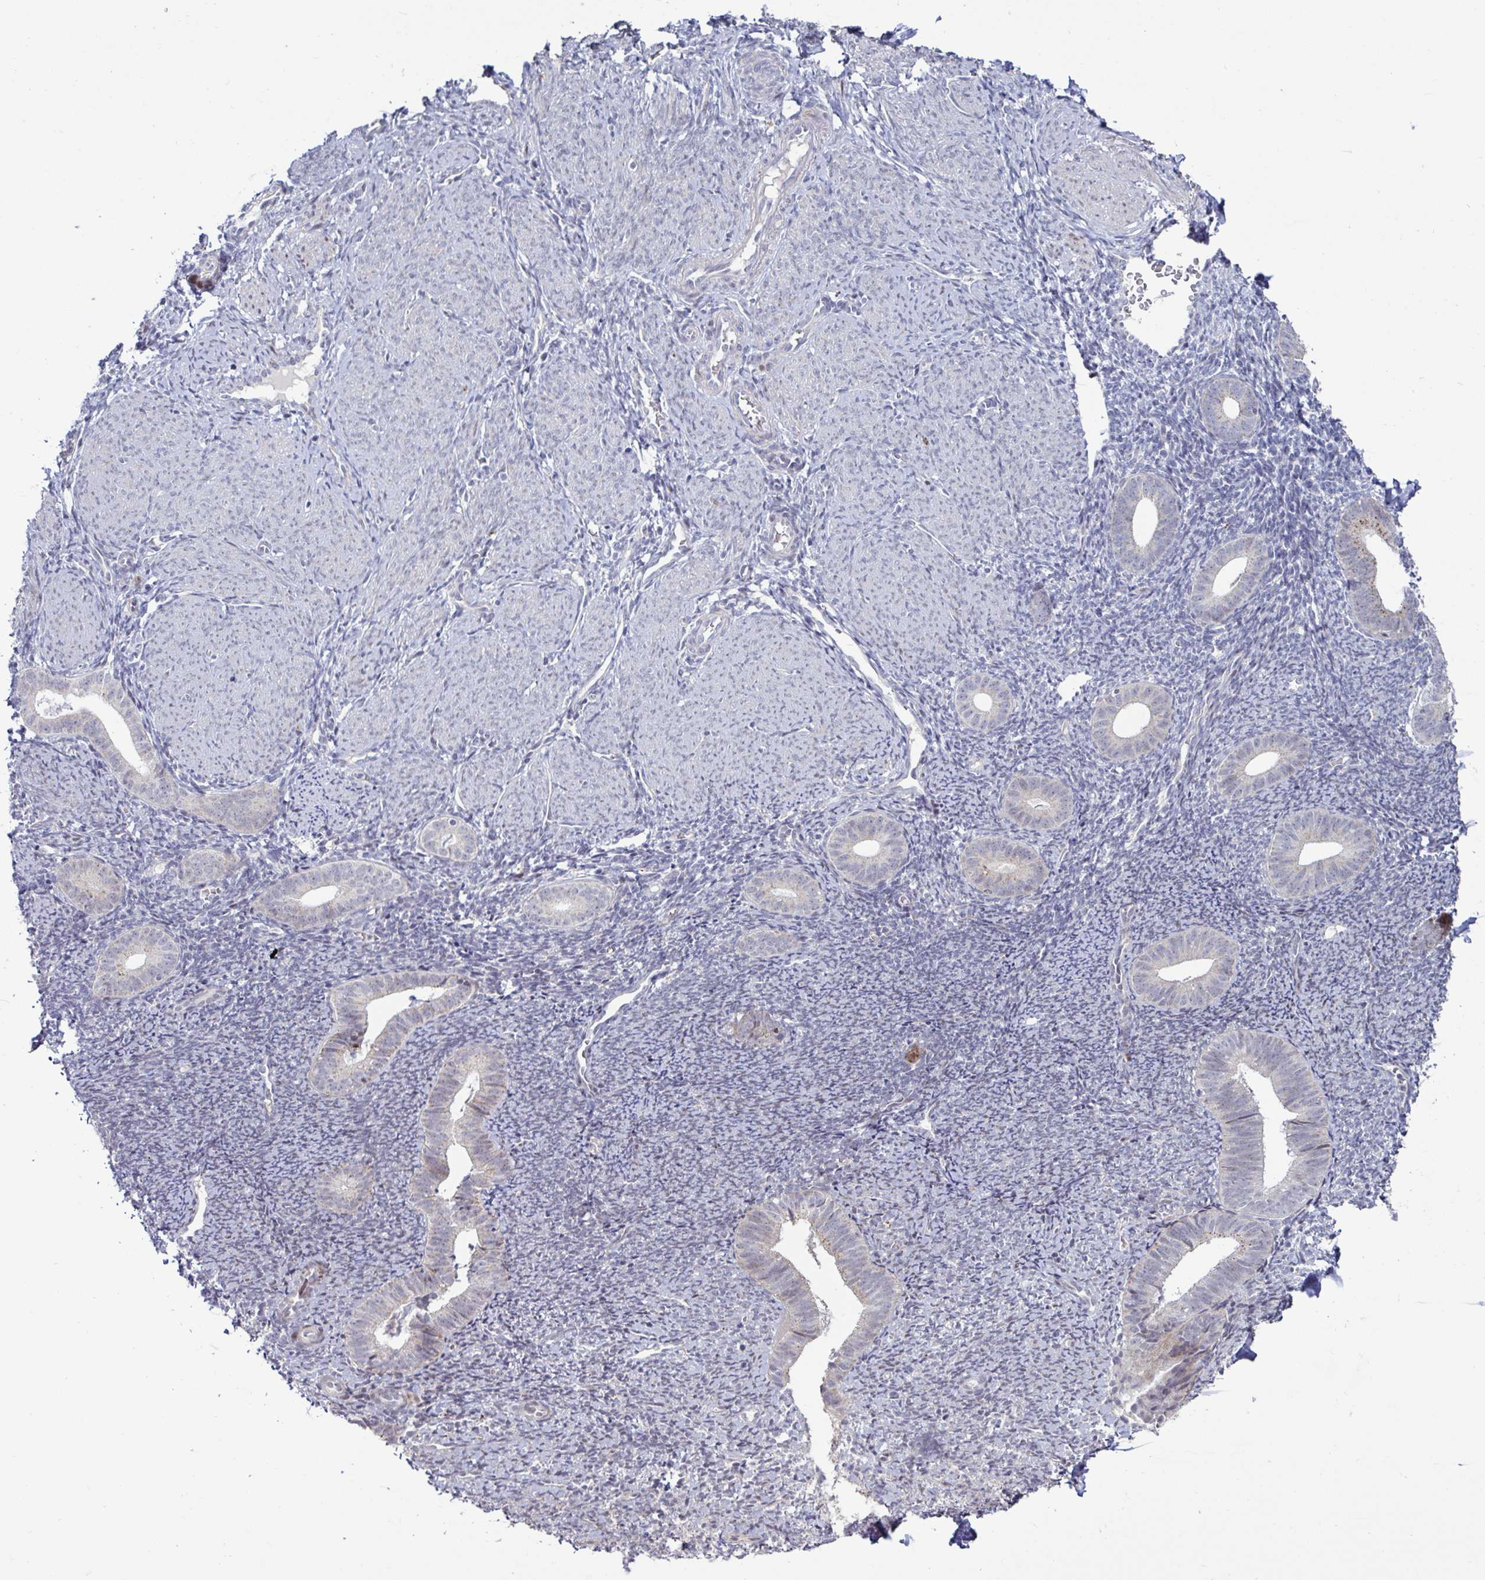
{"staining": {"intensity": "weak", "quantity": "<25%", "location": "cytoplasmic/membranous"}, "tissue": "endometrium", "cell_type": "Cells in endometrial stroma", "image_type": "normal", "snomed": [{"axis": "morphology", "description": "Normal tissue, NOS"}, {"axis": "topography", "description": "Endometrium"}], "caption": "Immunohistochemistry image of normal endometrium: human endometrium stained with DAB (3,3'-diaminobenzidine) displays no significant protein expression in cells in endometrial stroma.", "gene": "DZIP1", "patient": {"sex": "female", "age": 39}}